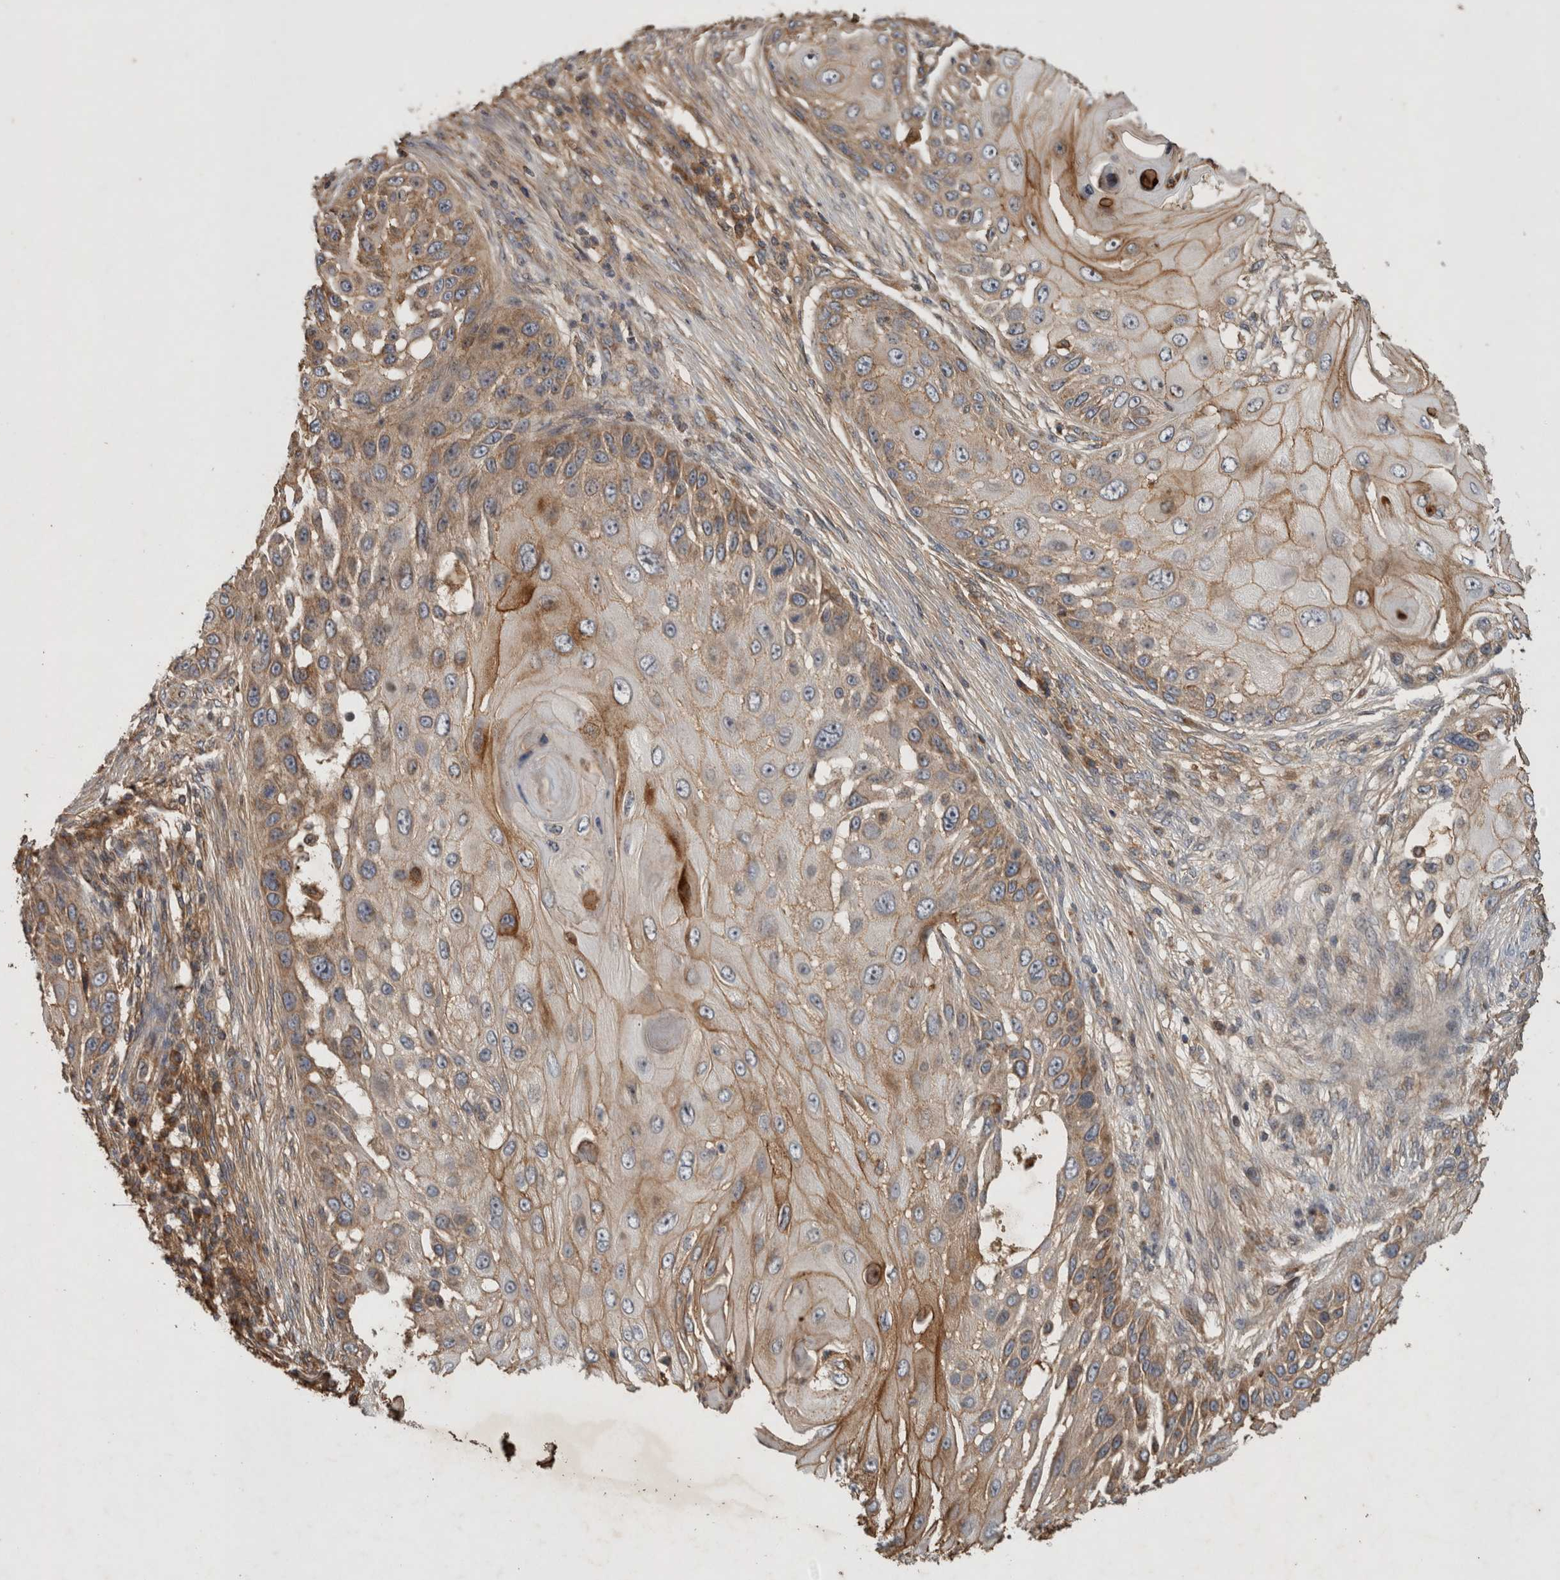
{"staining": {"intensity": "moderate", "quantity": "25%-75%", "location": "cytoplasmic/membranous"}, "tissue": "skin cancer", "cell_type": "Tumor cells", "image_type": "cancer", "snomed": [{"axis": "morphology", "description": "Squamous cell carcinoma, NOS"}, {"axis": "topography", "description": "Skin"}], "caption": "Tumor cells exhibit moderate cytoplasmic/membranous positivity in approximately 25%-75% of cells in squamous cell carcinoma (skin).", "gene": "SERAC1", "patient": {"sex": "female", "age": 44}}